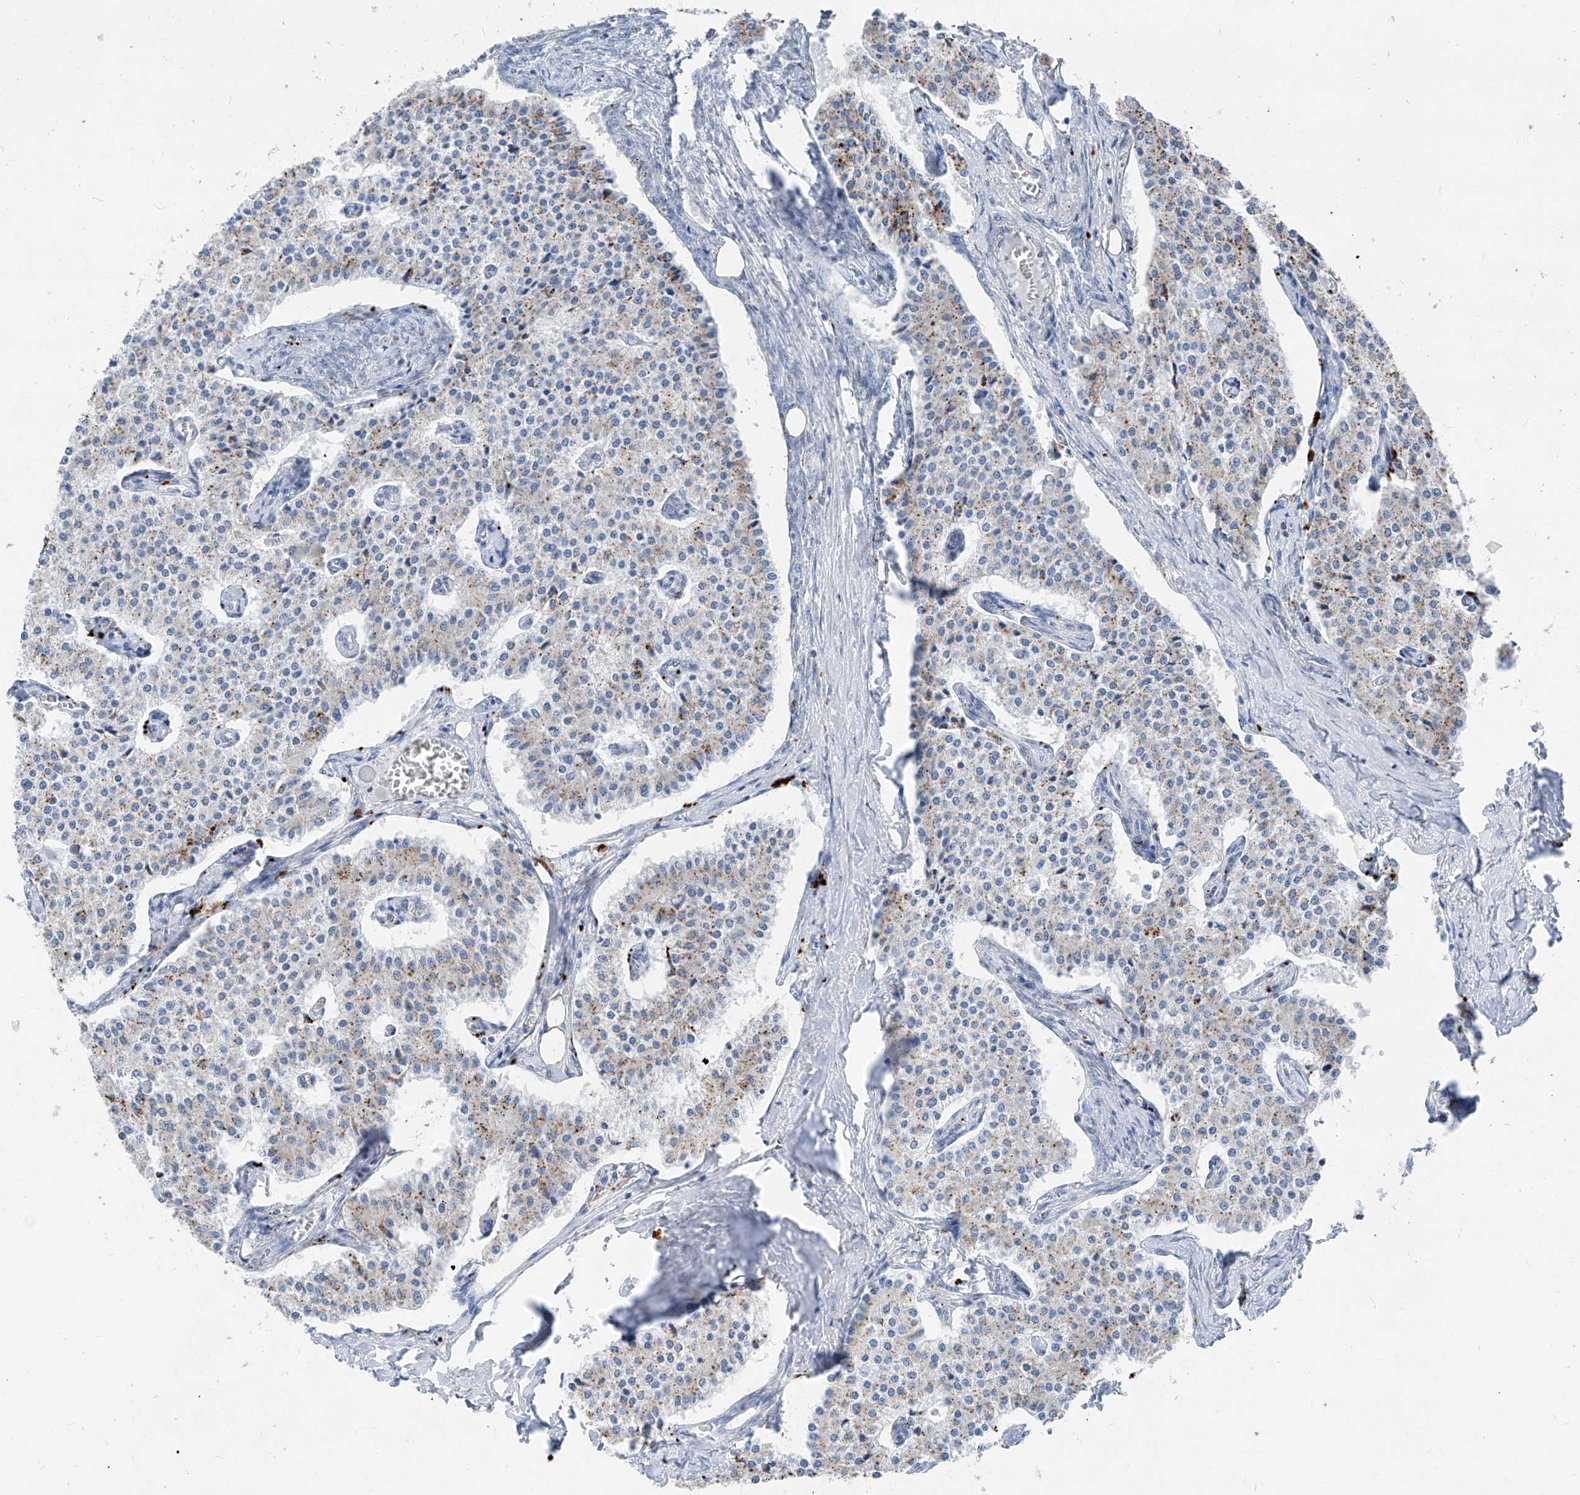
{"staining": {"intensity": "moderate", "quantity": "<25%", "location": "cytoplasmic/membranous"}, "tissue": "carcinoid", "cell_type": "Tumor cells", "image_type": "cancer", "snomed": [{"axis": "morphology", "description": "Carcinoid, malignant, NOS"}, {"axis": "topography", "description": "Colon"}], "caption": "Malignant carcinoid was stained to show a protein in brown. There is low levels of moderate cytoplasmic/membranous staining in approximately <25% of tumor cells.", "gene": "GPR137C", "patient": {"sex": "female", "age": 52}}